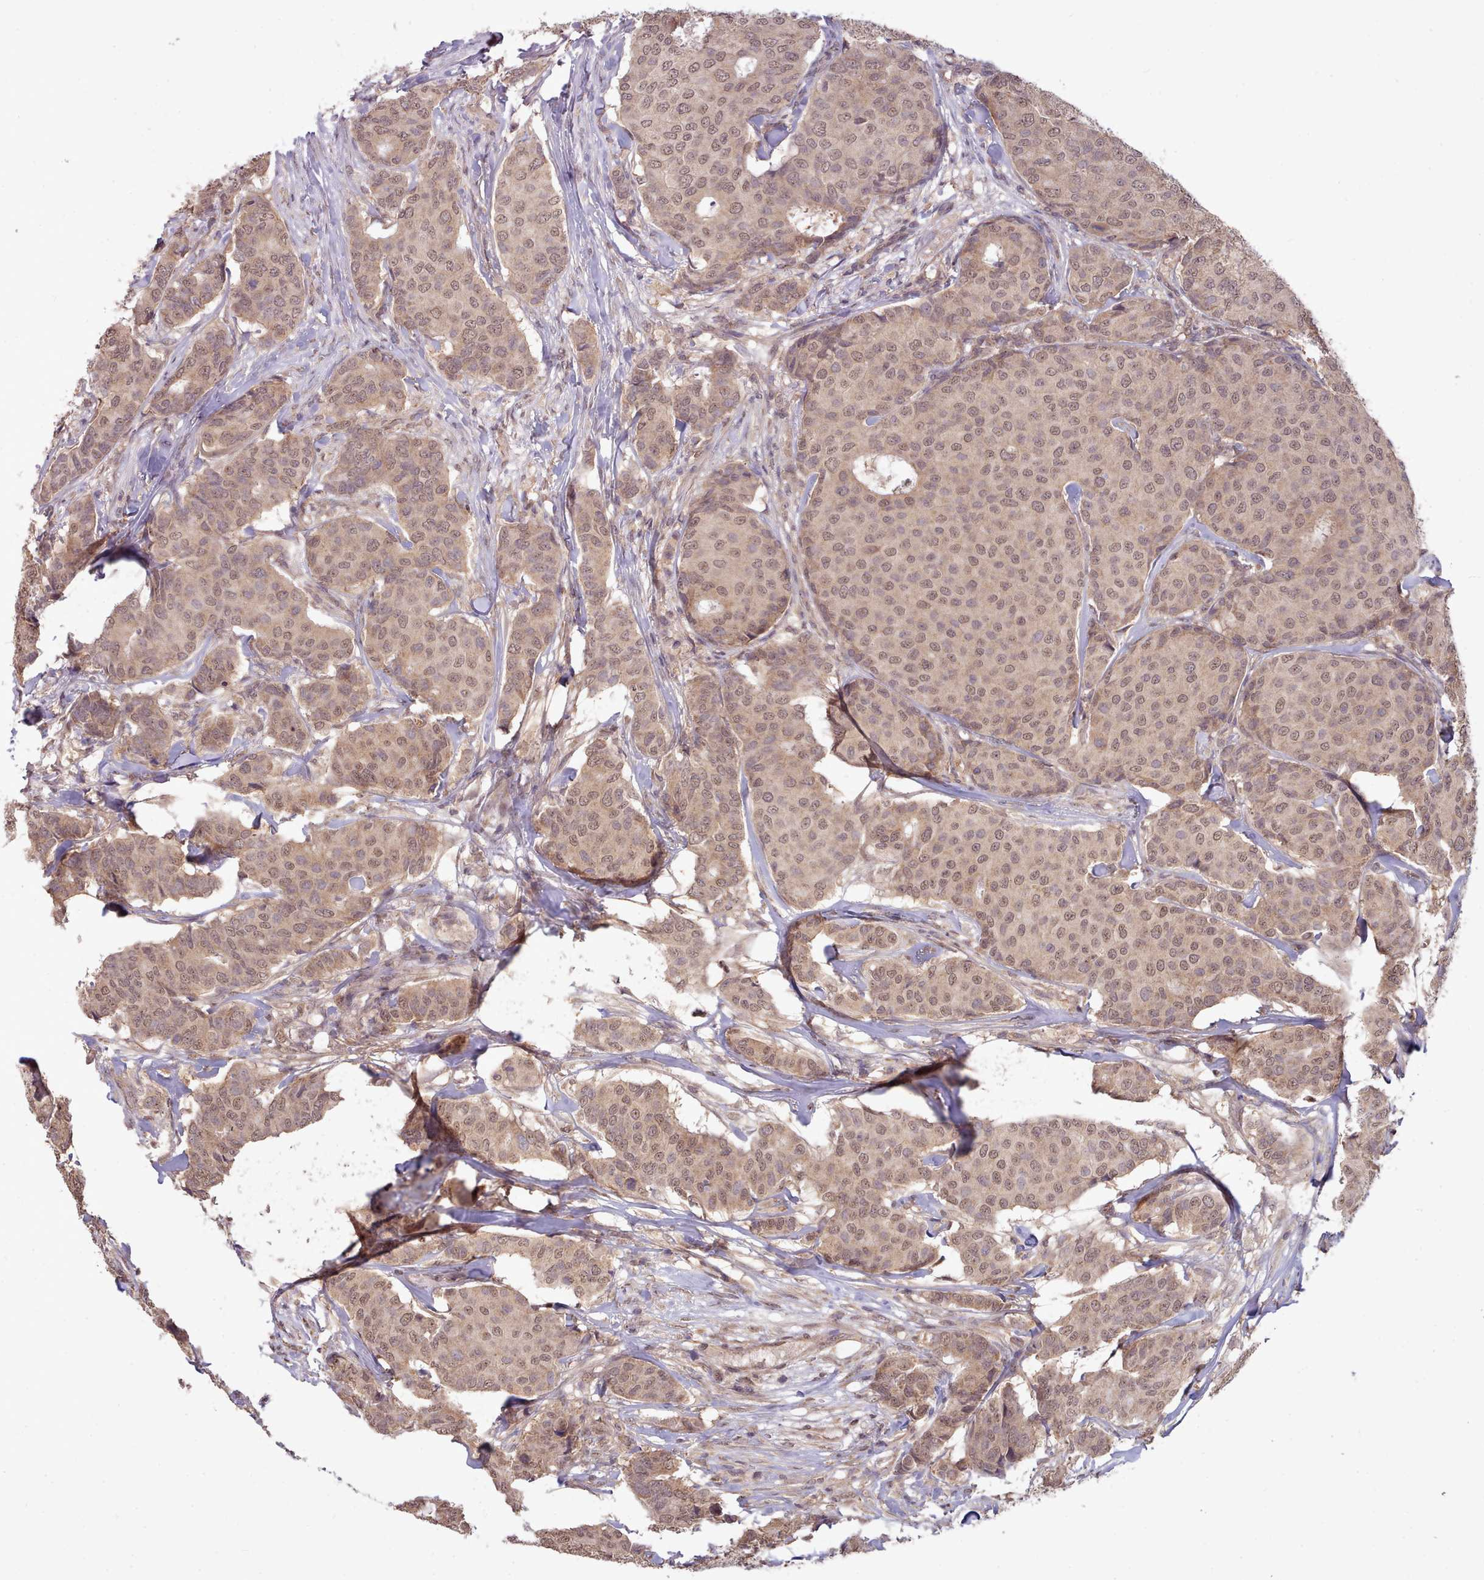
{"staining": {"intensity": "moderate", "quantity": ">75%", "location": "nuclear"}, "tissue": "breast cancer", "cell_type": "Tumor cells", "image_type": "cancer", "snomed": [{"axis": "morphology", "description": "Duct carcinoma"}, {"axis": "topography", "description": "Breast"}], "caption": "IHC (DAB) staining of human breast invasive ductal carcinoma shows moderate nuclear protein staining in about >75% of tumor cells.", "gene": "PIP4P1", "patient": {"sex": "female", "age": 75}}